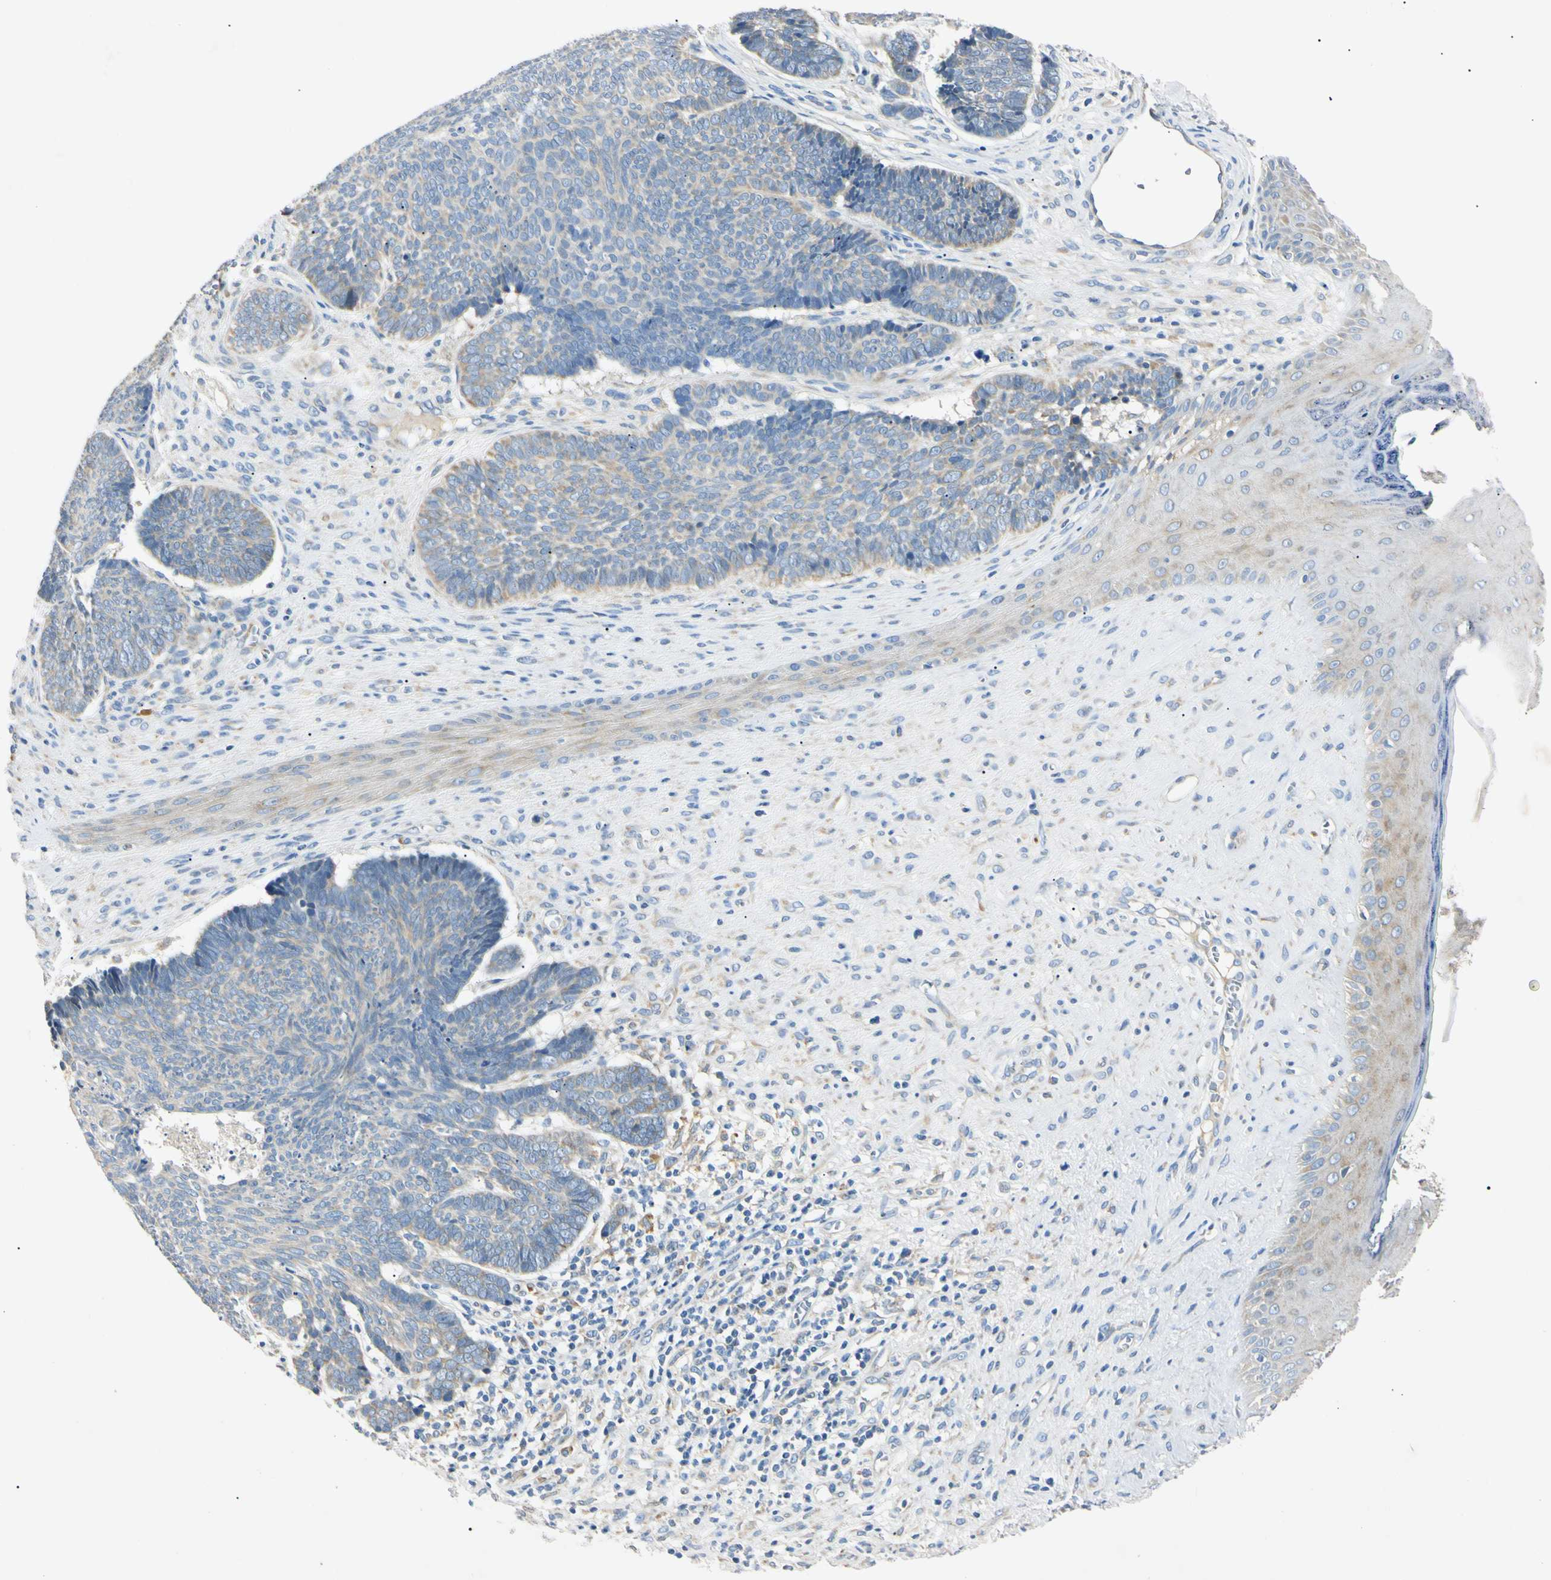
{"staining": {"intensity": "moderate", "quantity": ">75%", "location": "cytoplasmic/membranous"}, "tissue": "skin cancer", "cell_type": "Tumor cells", "image_type": "cancer", "snomed": [{"axis": "morphology", "description": "Basal cell carcinoma"}, {"axis": "topography", "description": "Skin"}], "caption": "An immunohistochemistry photomicrograph of neoplastic tissue is shown. Protein staining in brown labels moderate cytoplasmic/membranous positivity in skin cancer (basal cell carcinoma) within tumor cells. The protein of interest is stained brown, and the nuclei are stained in blue (DAB (3,3'-diaminobenzidine) IHC with brightfield microscopy, high magnification).", "gene": "DNAJB12", "patient": {"sex": "male", "age": 84}}